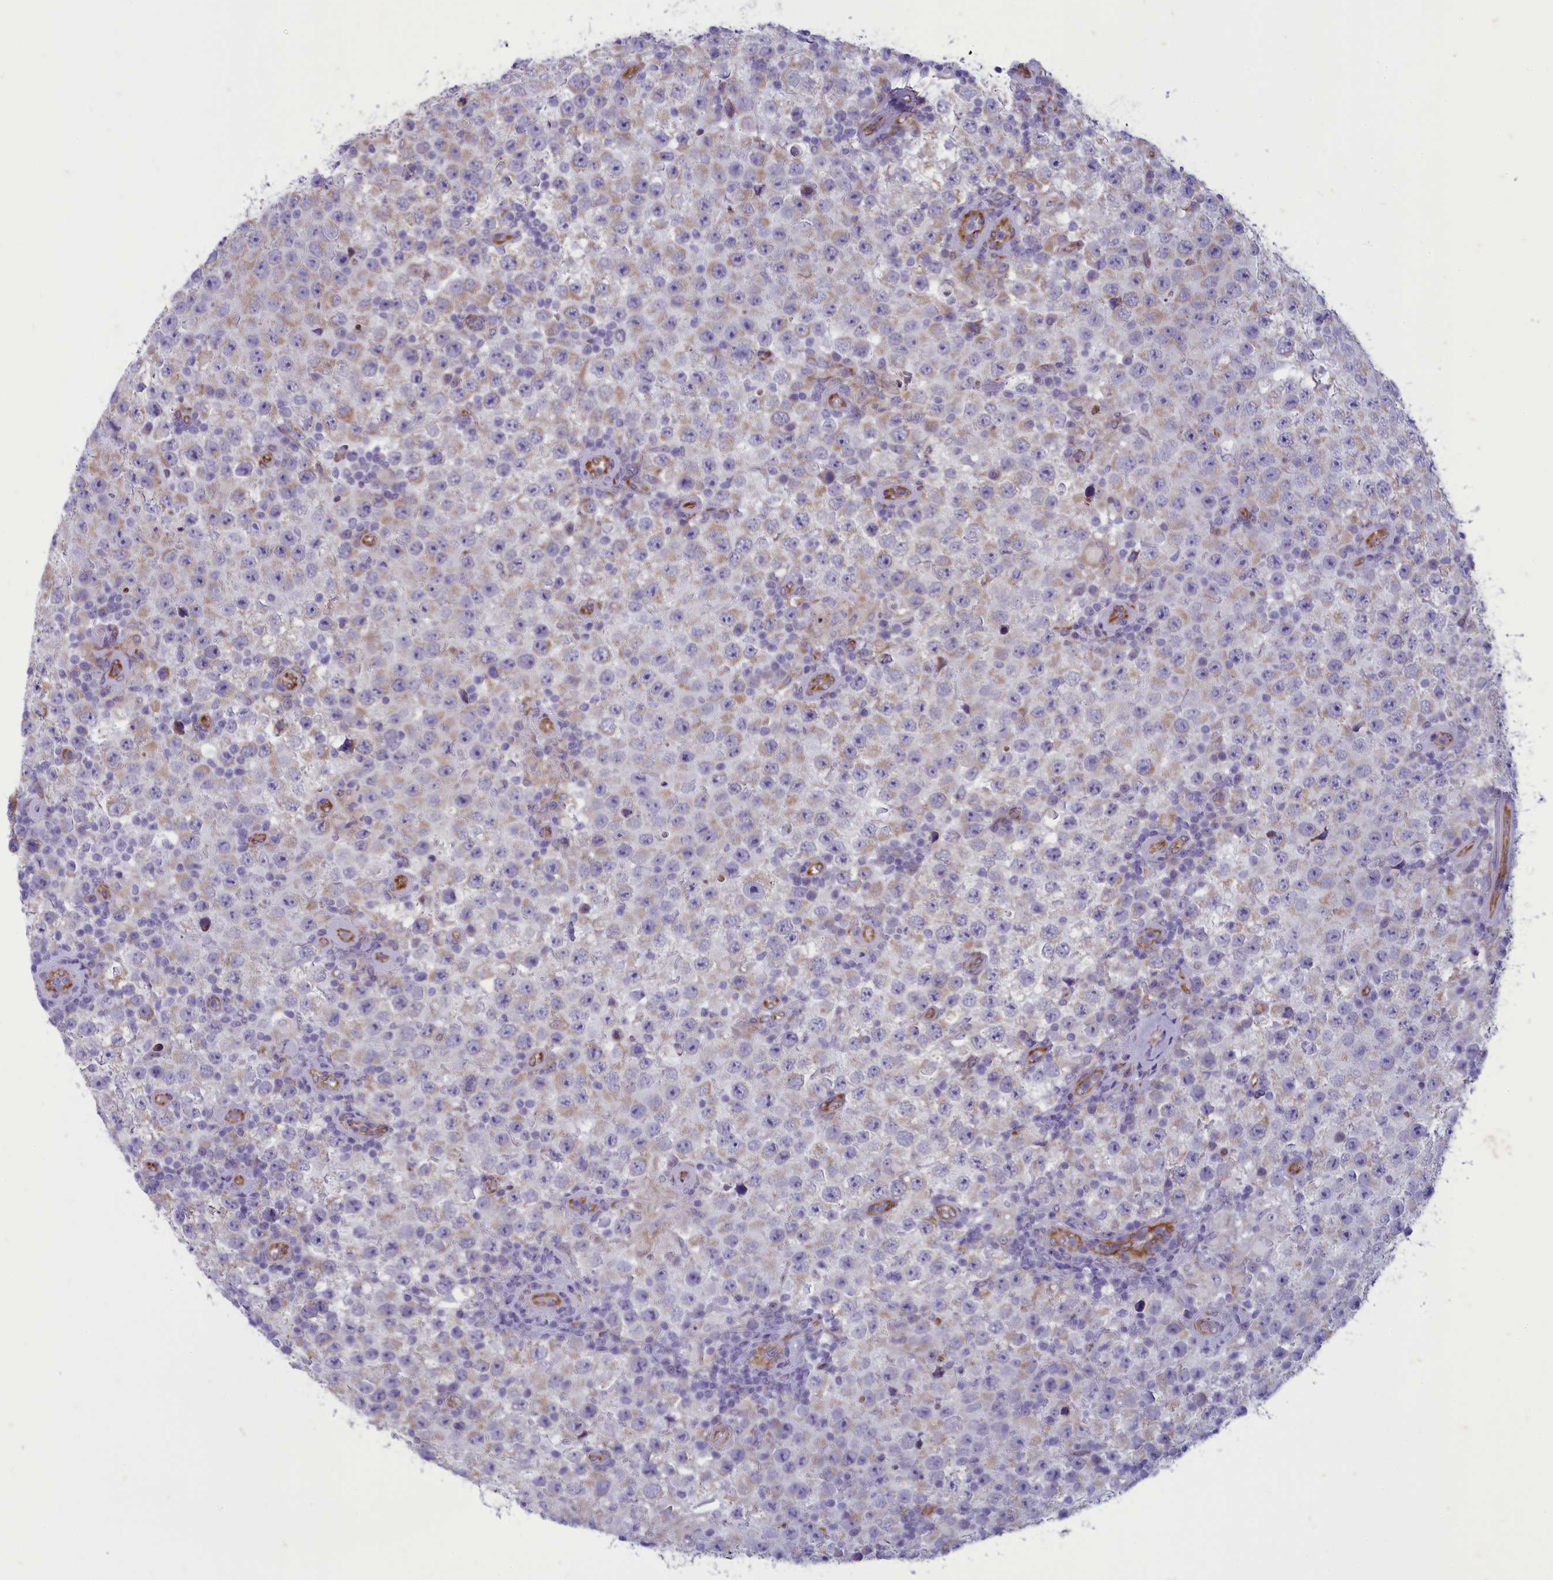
{"staining": {"intensity": "weak", "quantity": "25%-75%", "location": "cytoplasmic/membranous"}, "tissue": "testis cancer", "cell_type": "Tumor cells", "image_type": "cancer", "snomed": [{"axis": "morphology", "description": "Normal tissue, NOS"}, {"axis": "morphology", "description": "Urothelial carcinoma, High grade"}, {"axis": "morphology", "description": "Seminoma, NOS"}, {"axis": "morphology", "description": "Carcinoma, Embryonal, NOS"}, {"axis": "topography", "description": "Urinary bladder"}, {"axis": "topography", "description": "Testis"}], "caption": "Testis cancer (urothelial carcinoma (high-grade)) was stained to show a protein in brown. There is low levels of weak cytoplasmic/membranous expression in approximately 25%-75% of tumor cells.", "gene": "CENATAC", "patient": {"sex": "male", "age": 41}}